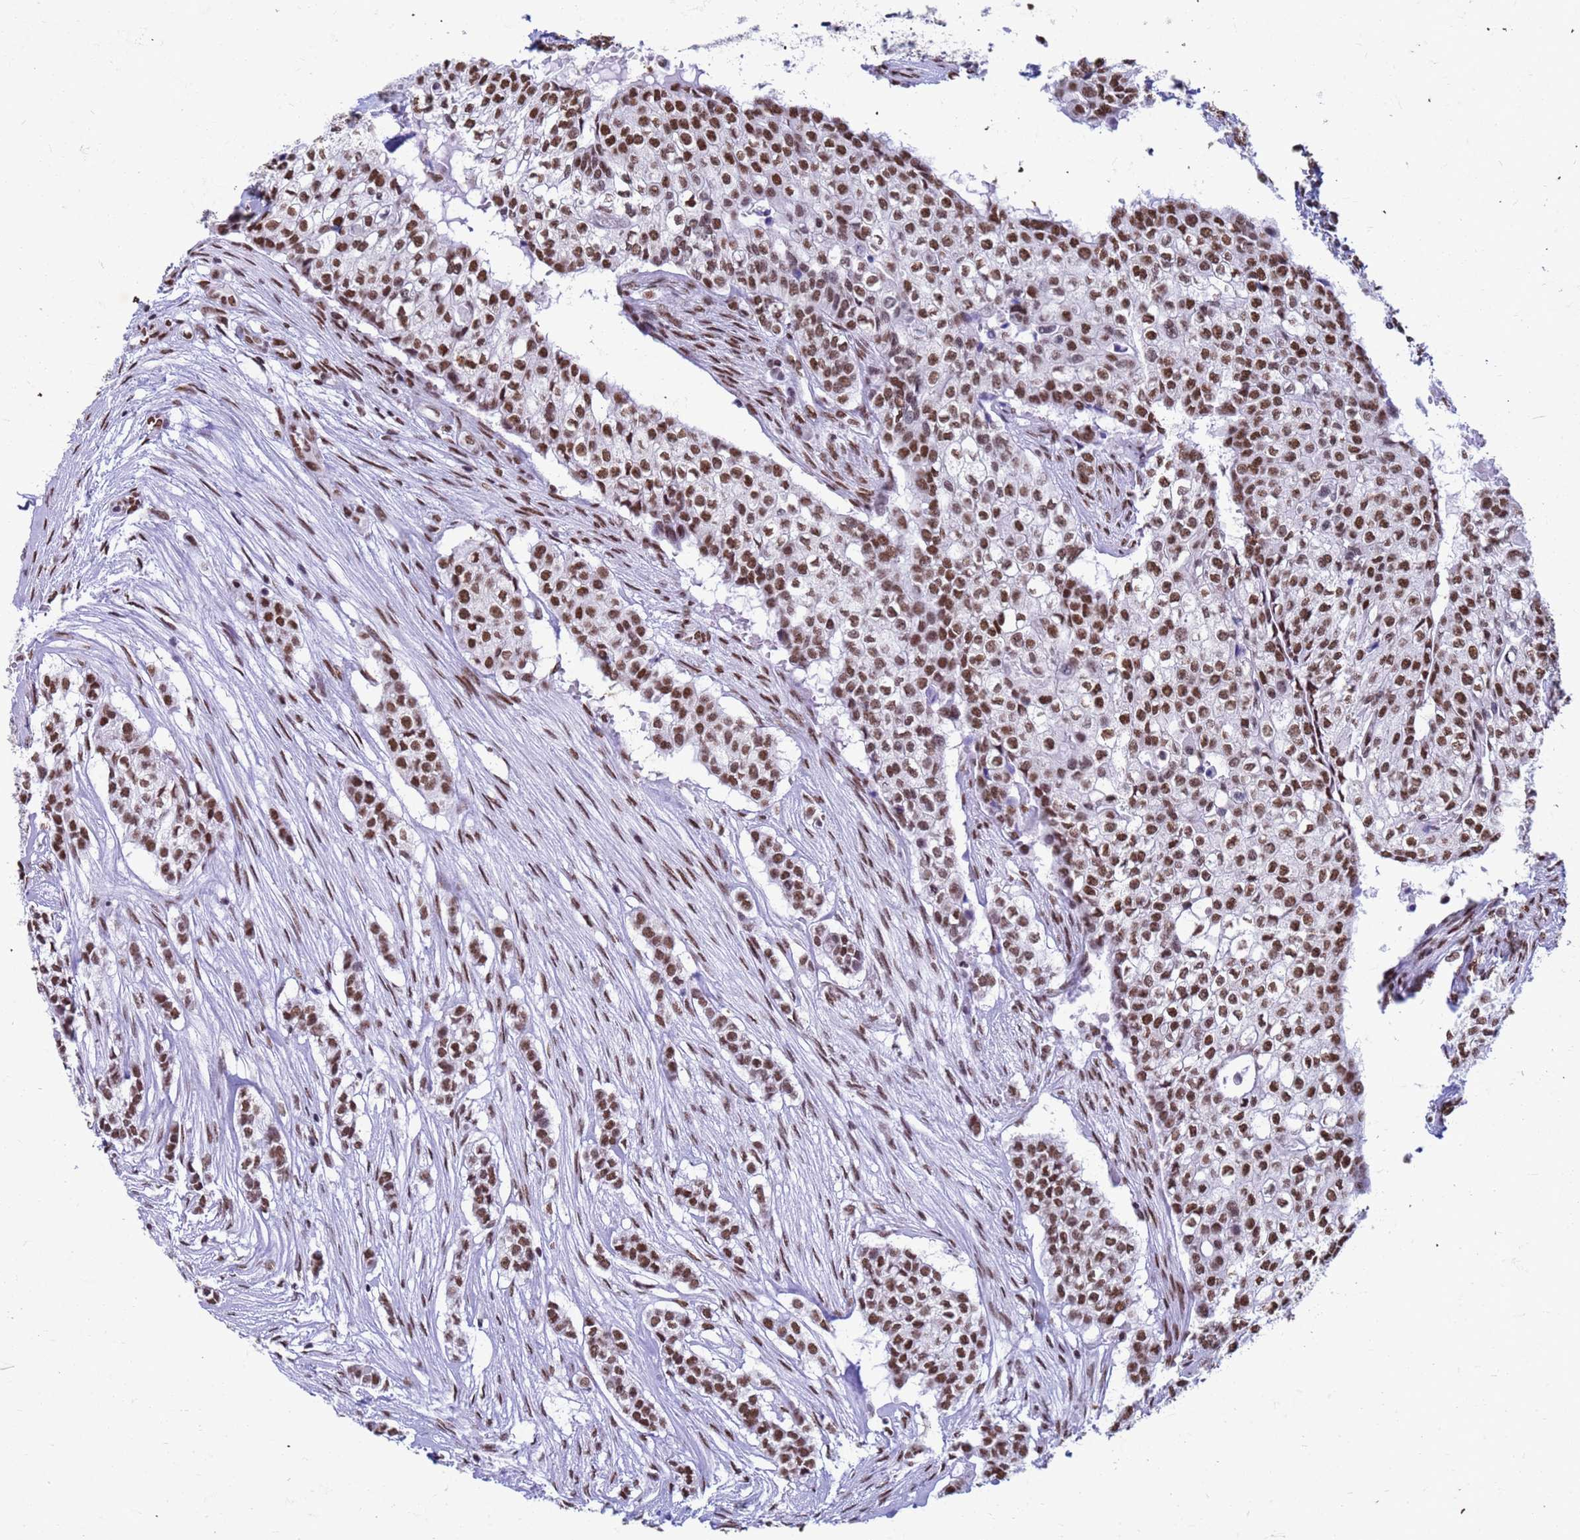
{"staining": {"intensity": "strong", "quantity": ">75%", "location": "nuclear"}, "tissue": "head and neck cancer", "cell_type": "Tumor cells", "image_type": "cancer", "snomed": [{"axis": "morphology", "description": "Adenocarcinoma, NOS"}, {"axis": "topography", "description": "Head-Neck"}], "caption": "A micrograph of human head and neck cancer (adenocarcinoma) stained for a protein displays strong nuclear brown staining in tumor cells. (IHC, brightfield microscopy, high magnification).", "gene": "FAM170B", "patient": {"sex": "male", "age": 81}}